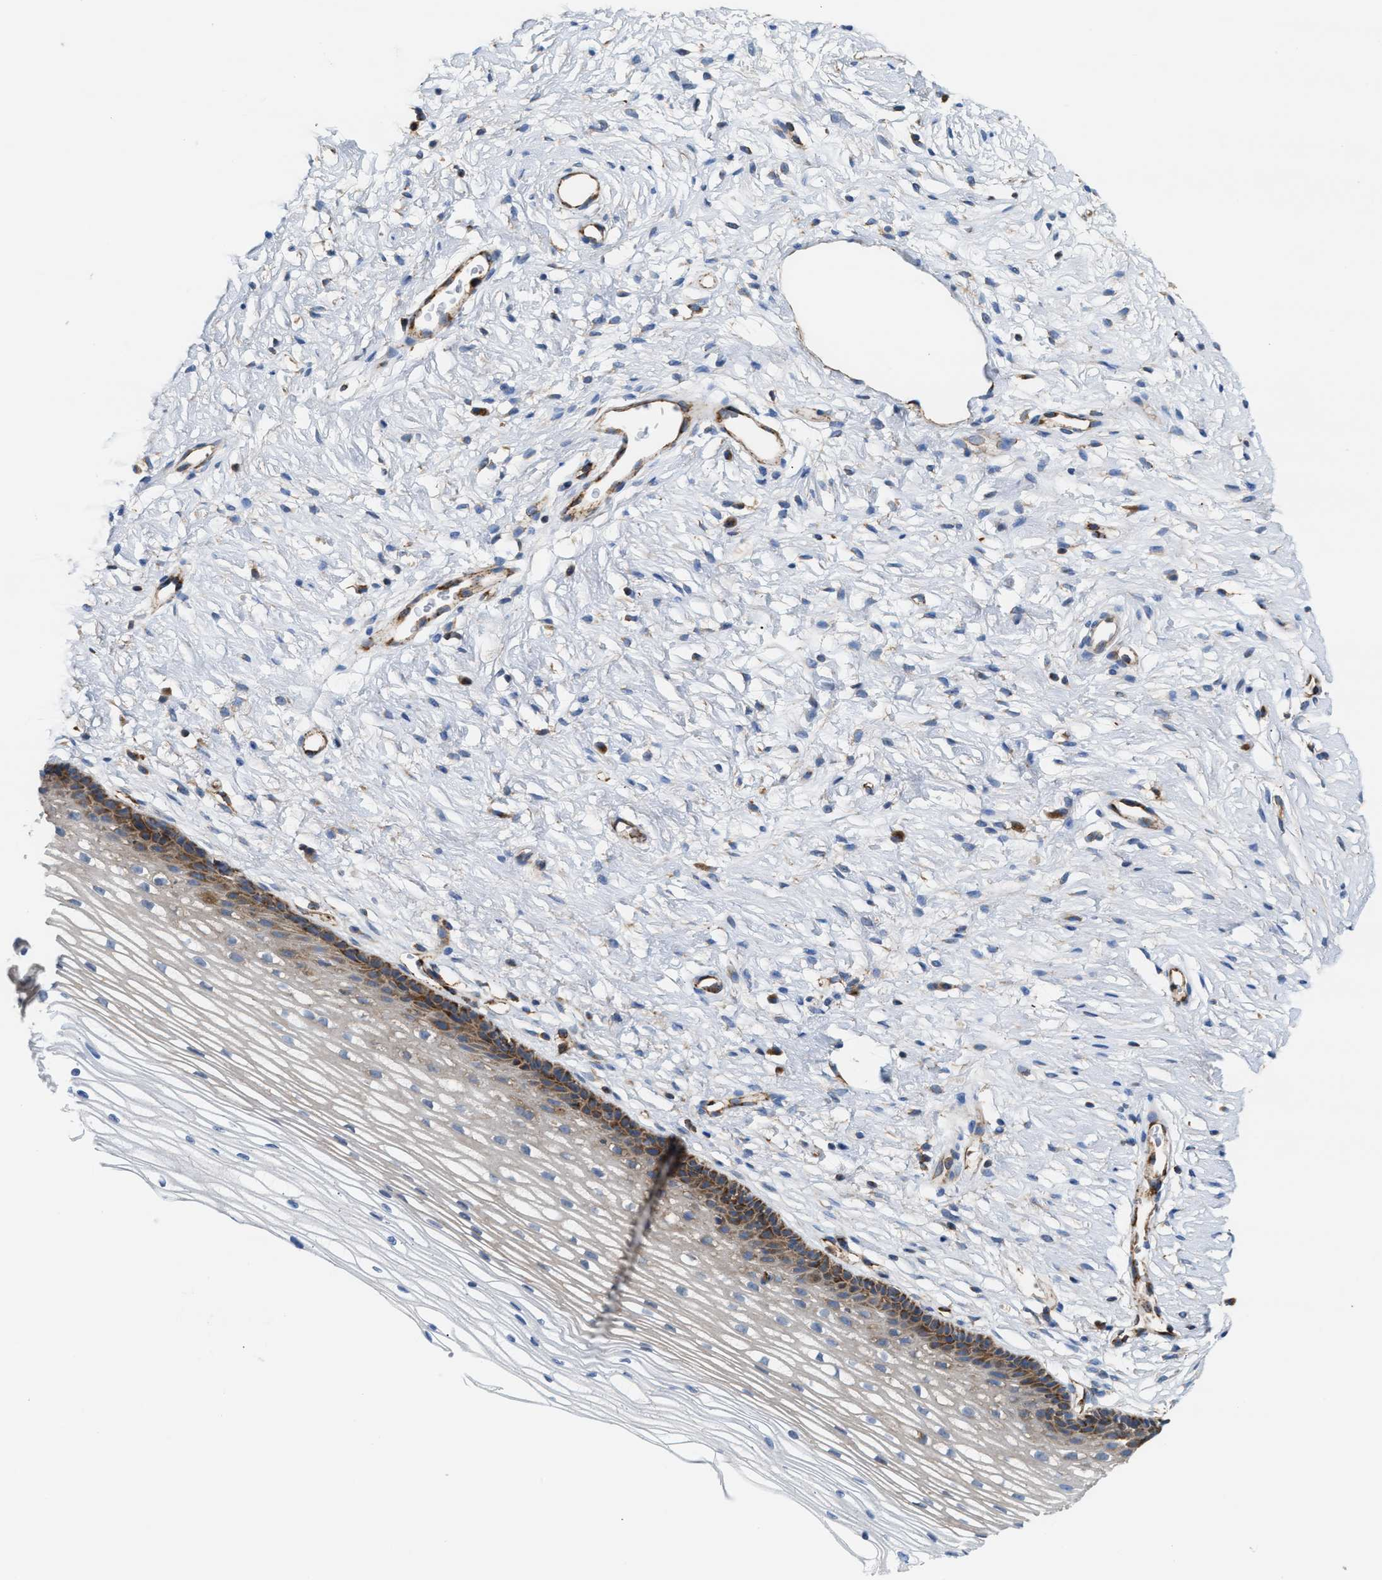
{"staining": {"intensity": "moderate", "quantity": ">75%", "location": "cytoplasmic/membranous"}, "tissue": "cervix", "cell_type": "Glandular cells", "image_type": "normal", "snomed": [{"axis": "morphology", "description": "Normal tissue, NOS"}, {"axis": "topography", "description": "Cervix"}], "caption": "A micrograph of cervix stained for a protein reveals moderate cytoplasmic/membranous brown staining in glandular cells. The staining is performed using DAB brown chromogen to label protein expression. The nuclei are counter-stained blue using hematoxylin.", "gene": "TBC1D15", "patient": {"sex": "female", "age": 77}}